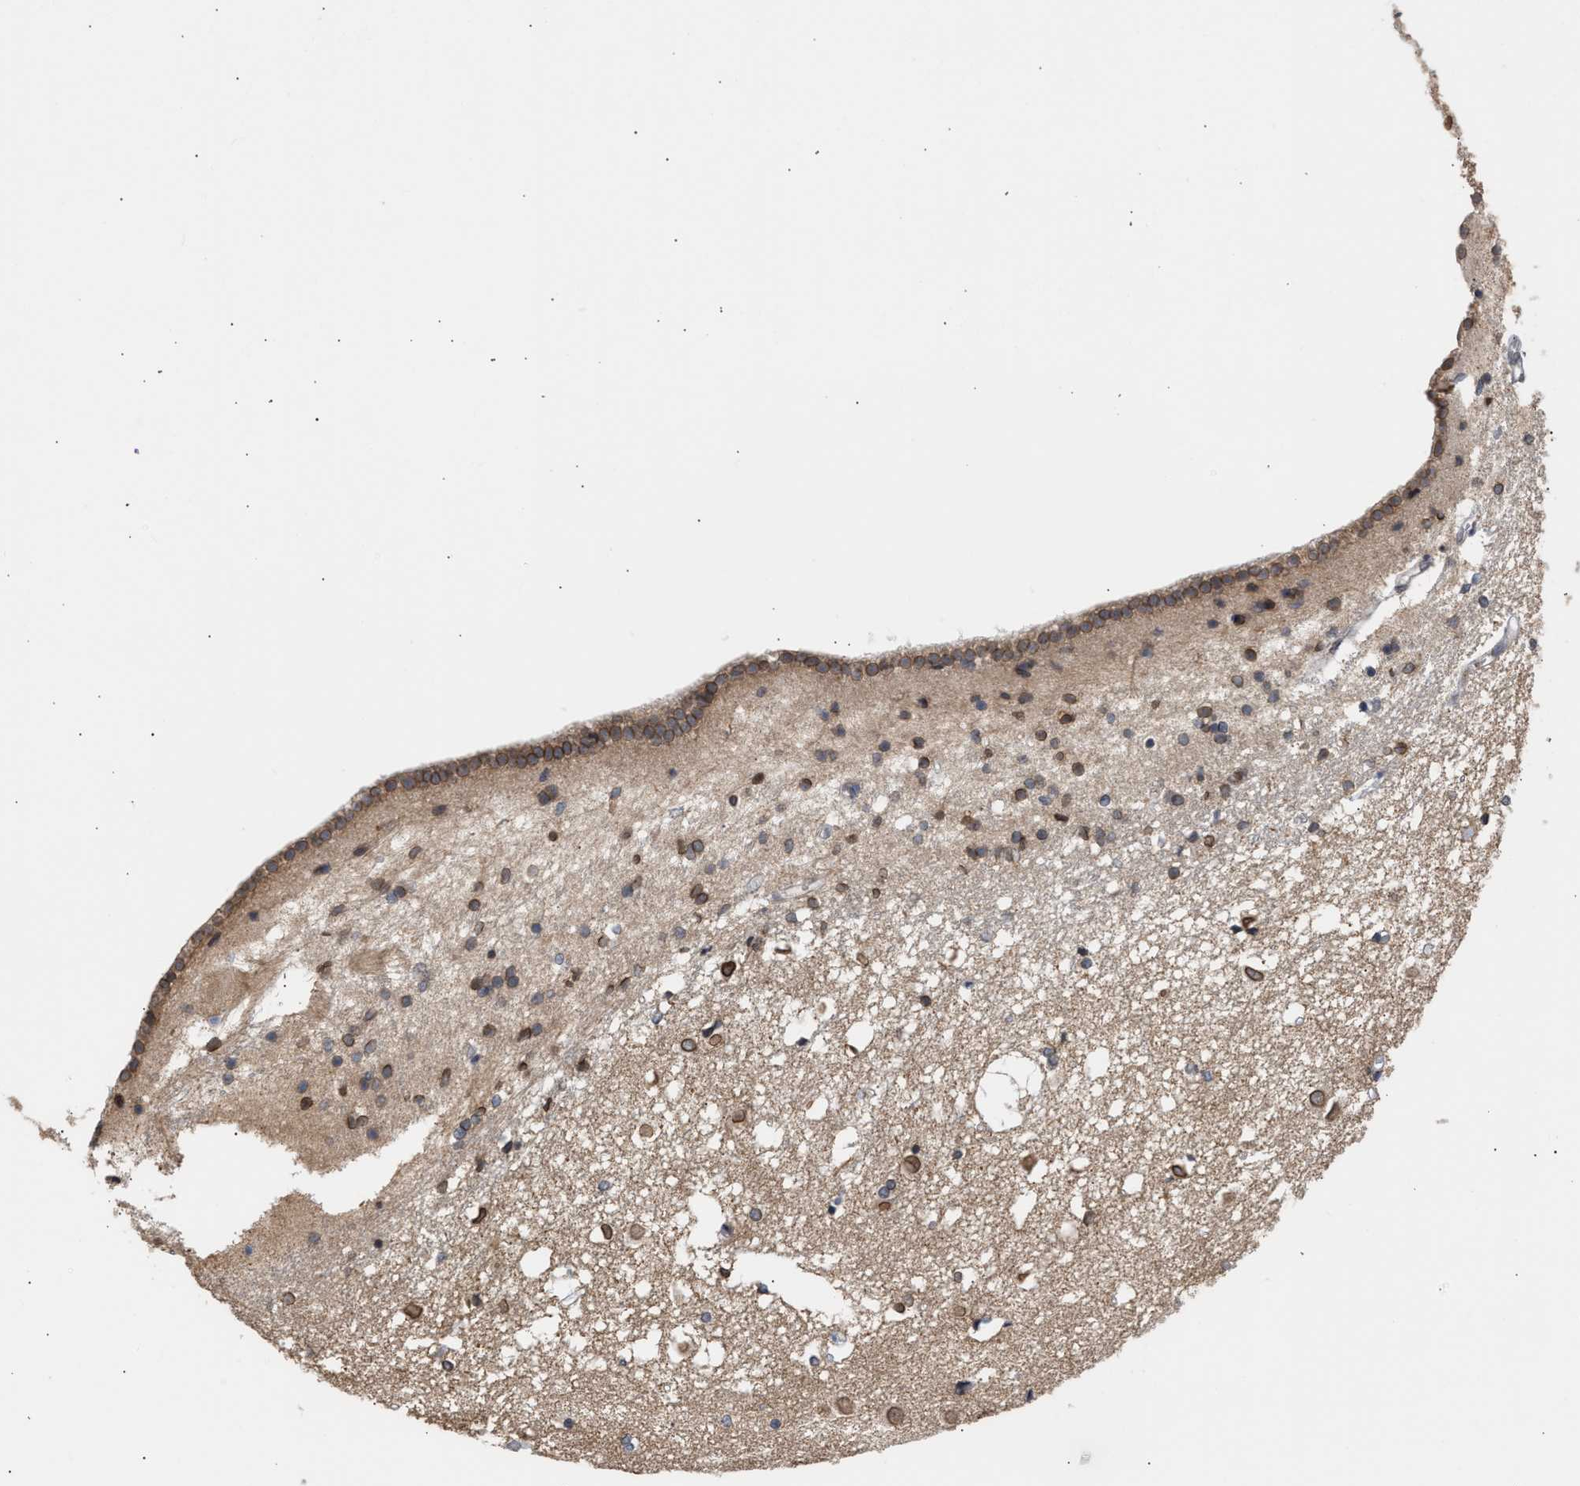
{"staining": {"intensity": "moderate", "quantity": "<25%", "location": "cytoplasmic/membranous,nuclear"}, "tissue": "caudate", "cell_type": "Glial cells", "image_type": "normal", "snomed": [{"axis": "morphology", "description": "Normal tissue, NOS"}, {"axis": "topography", "description": "Lateral ventricle wall"}], "caption": "Benign caudate reveals moderate cytoplasmic/membranous,nuclear expression in about <25% of glial cells (Stains: DAB (3,3'-diaminobenzidine) in brown, nuclei in blue, Microscopy: brightfield microscopy at high magnification)..", "gene": "NUP62", "patient": {"sex": "male", "age": 45}}